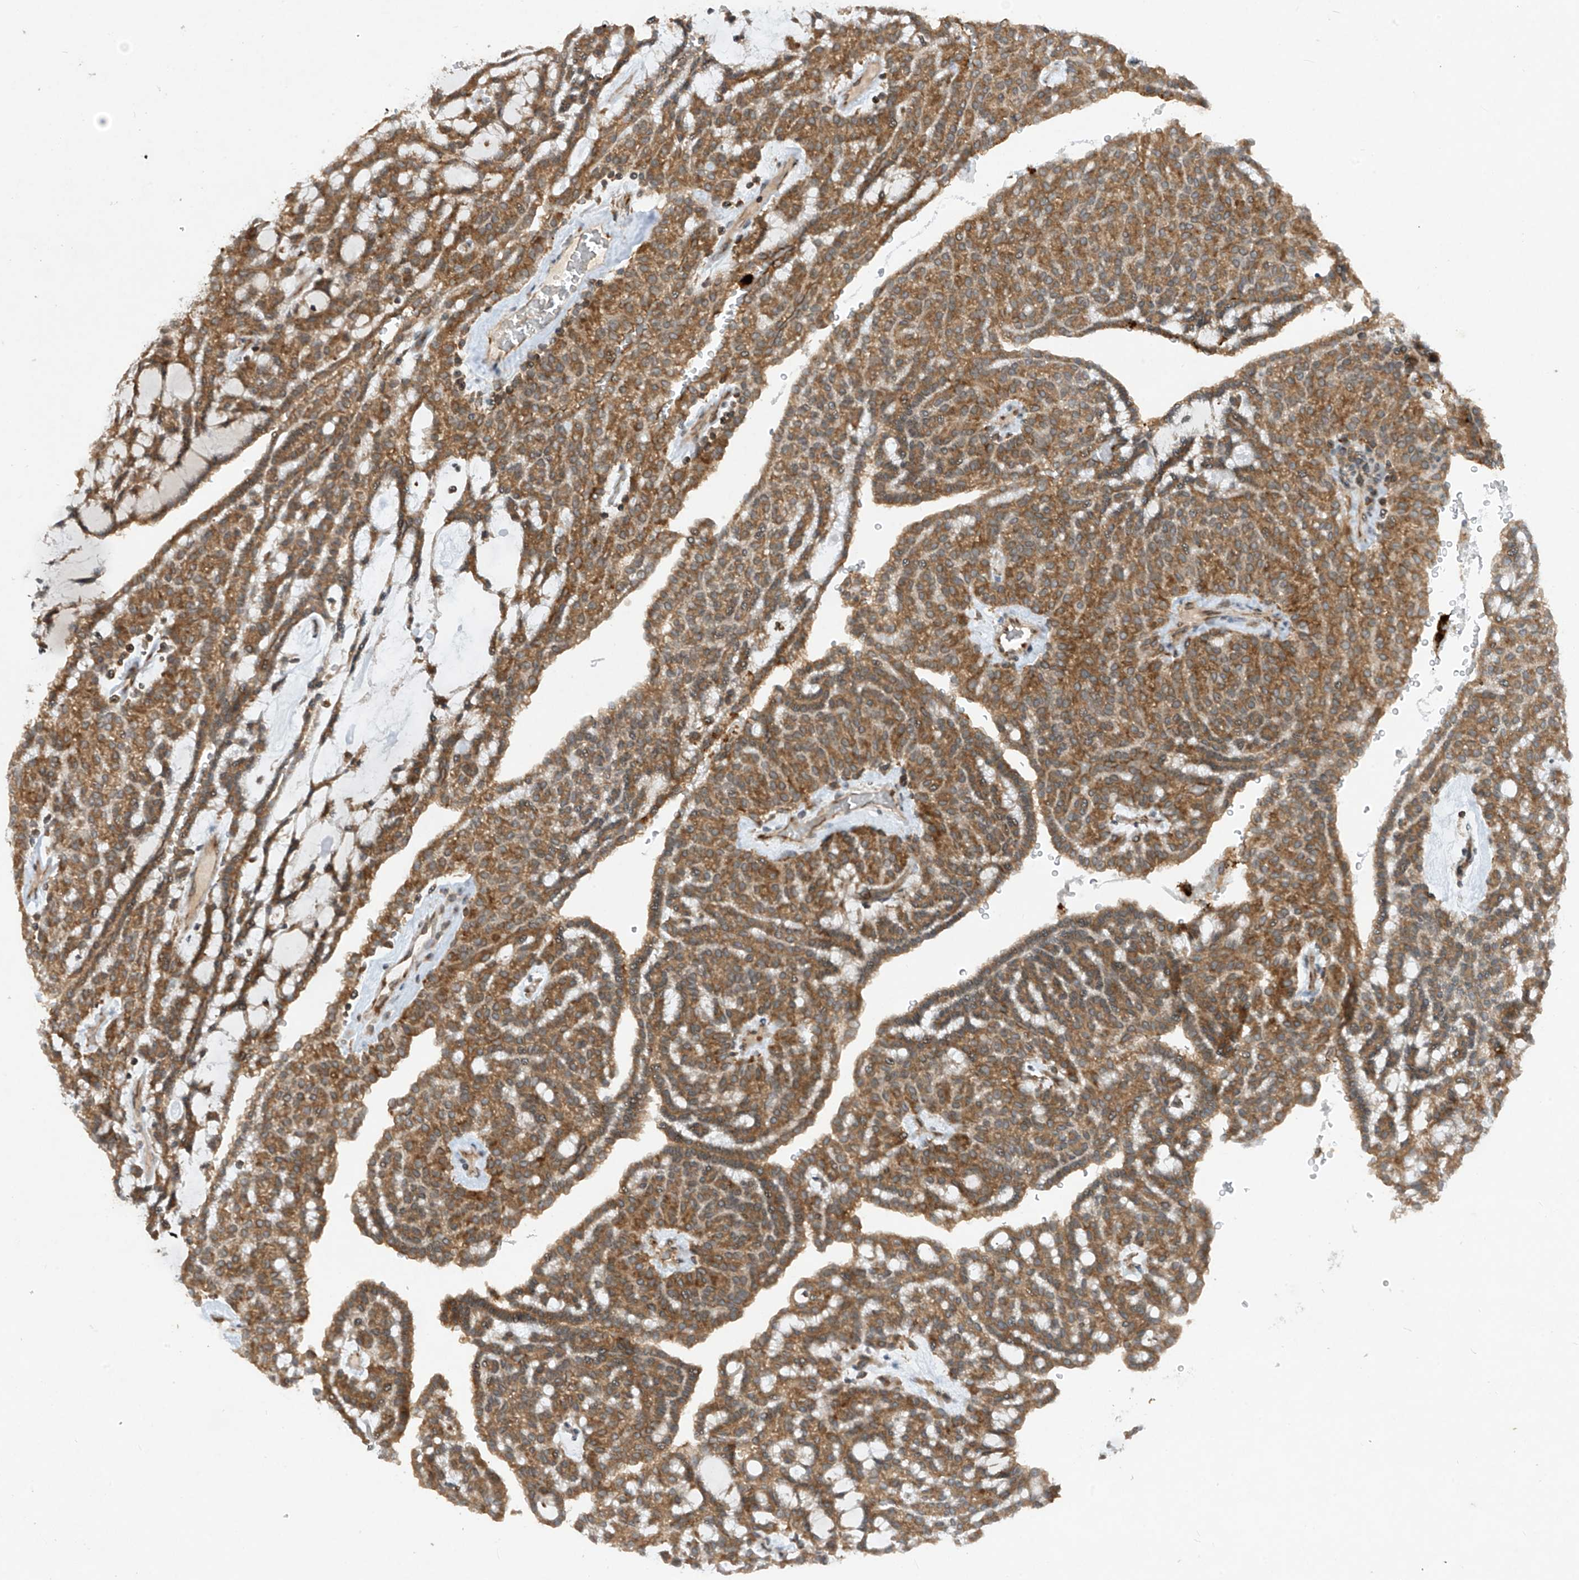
{"staining": {"intensity": "moderate", "quantity": ">75%", "location": "cytoplasmic/membranous"}, "tissue": "renal cancer", "cell_type": "Tumor cells", "image_type": "cancer", "snomed": [{"axis": "morphology", "description": "Adenocarcinoma, NOS"}, {"axis": "topography", "description": "Kidney"}], "caption": "A histopathology image showing moderate cytoplasmic/membranous positivity in approximately >75% of tumor cells in renal adenocarcinoma, as visualized by brown immunohistochemical staining.", "gene": "RPL34", "patient": {"sex": "male", "age": 63}}